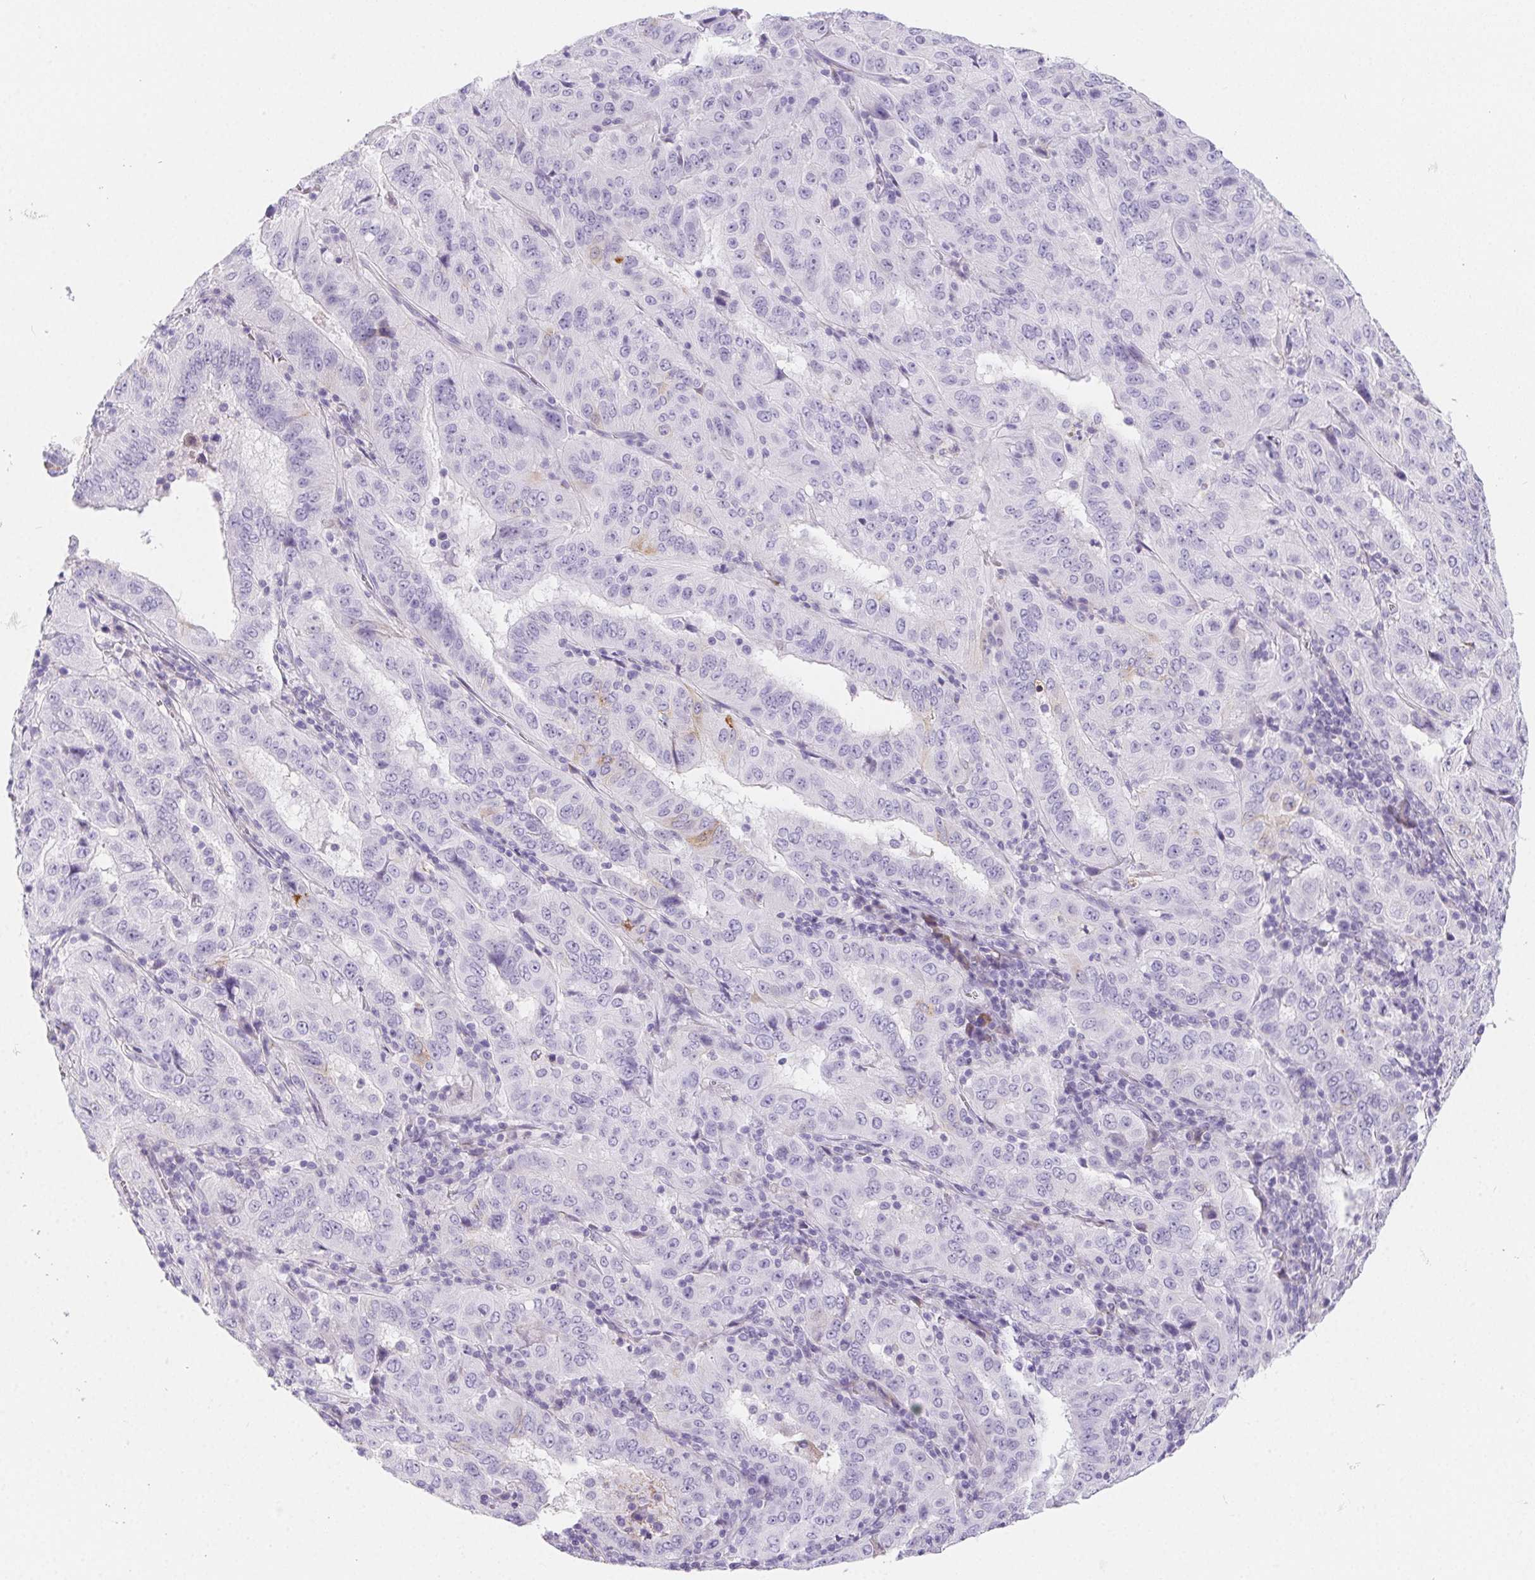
{"staining": {"intensity": "weak", "quantity": "<25%", "location": "cytoplasmic/membranous"}, "tissue": "pancreatic cancer", "cell_type": "Tumor cells", "image_type": "cancer", "snomed": [{"axis": "morphology", "description": "Adenocarcinoma, NOS"}, {"axis": "topography", "description": "Pancreas"}], "caption": "The photomicrograph displays no significant positivity in tumor cells of pancreatic cancer.", "gene": "ITIH2", "patient": {"sex": "male", "age": 63}}